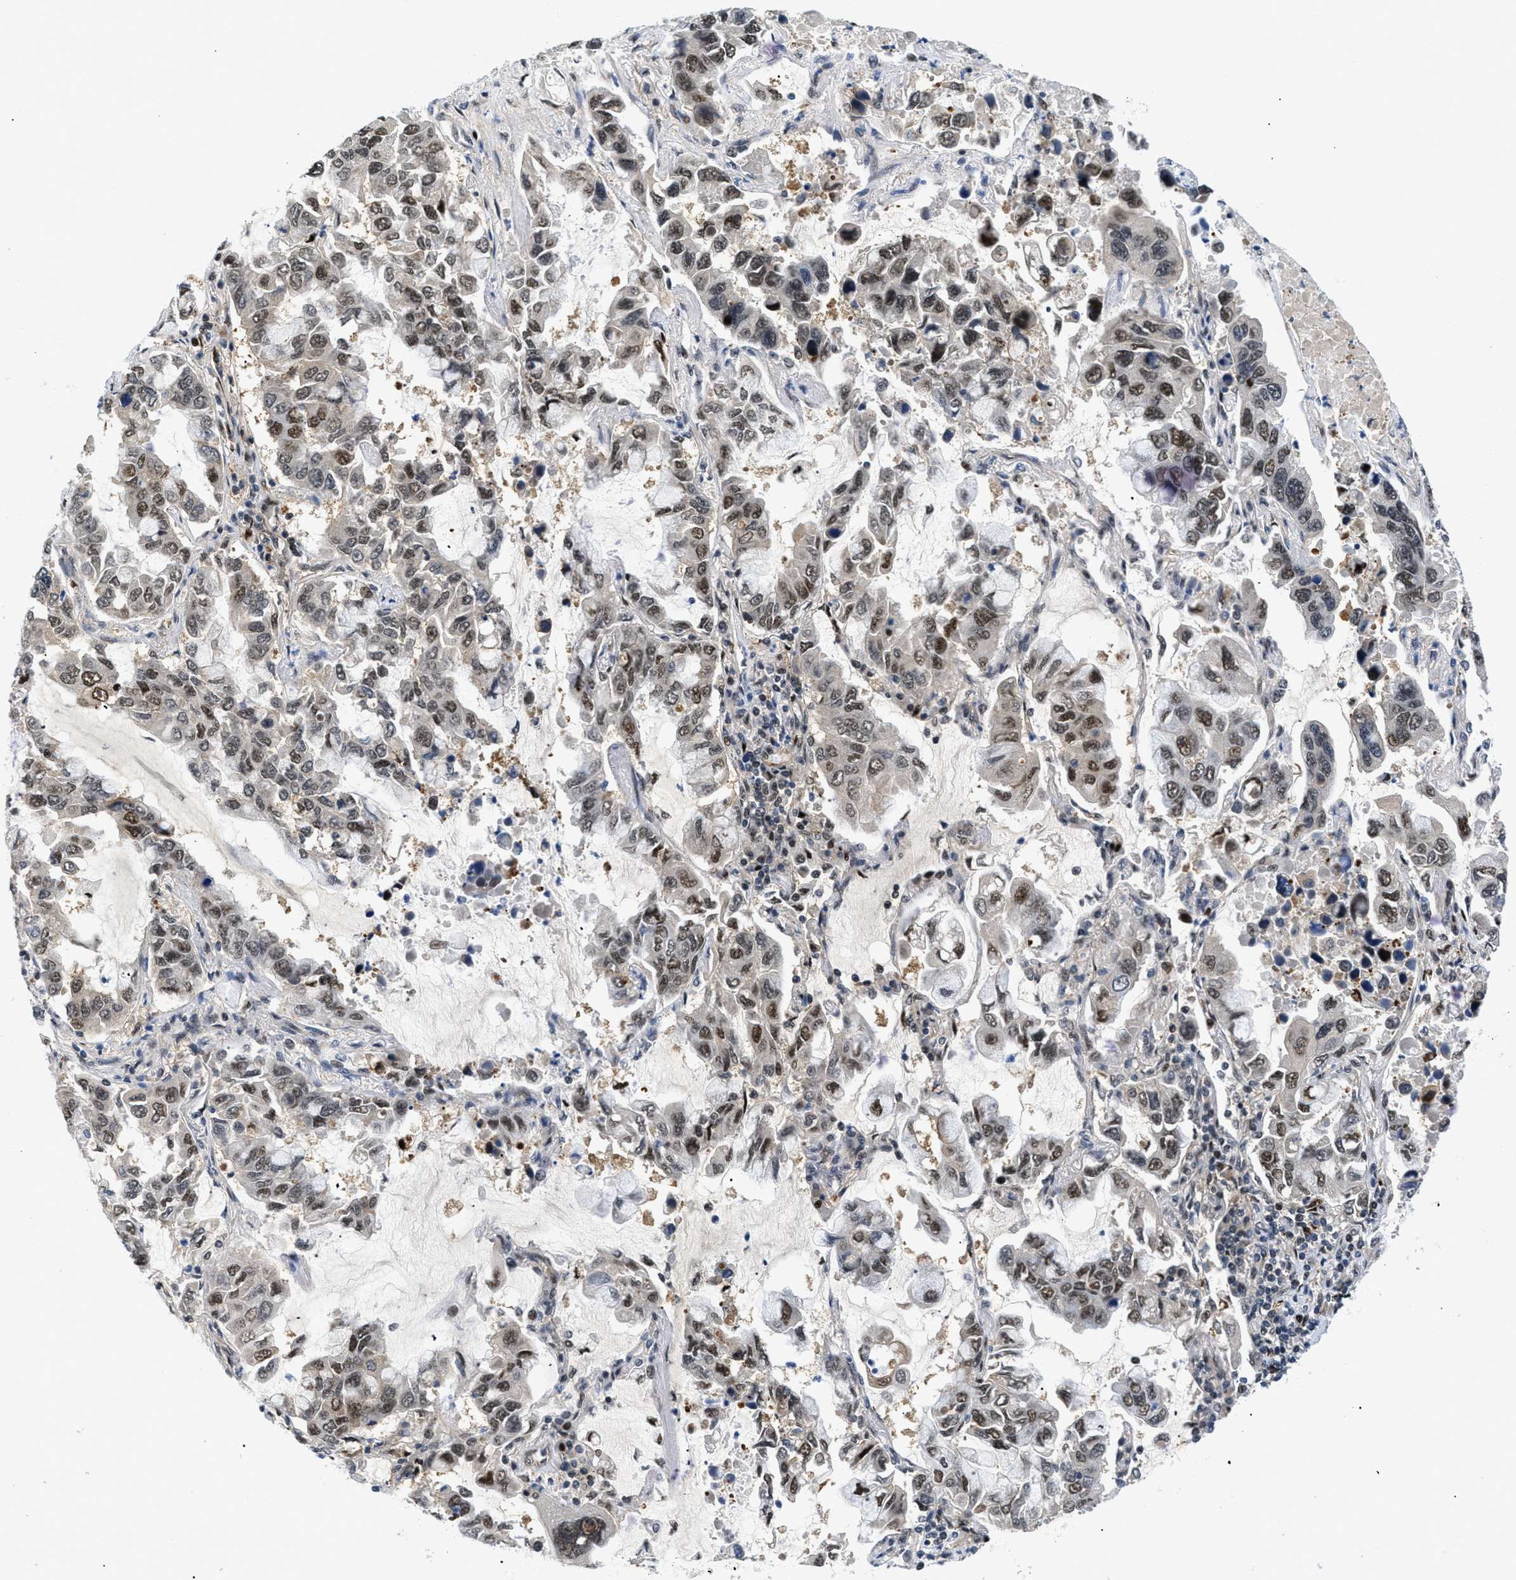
{"staining": {"intensity": "moderate", "quantity": ">75%", "location": "nuclear"}, "tissue": "lung cancer", "cell_type": "Tumor cells", "image_type": "cancer", "snomed": [{"axis": "morphology", "description": "Adenocarcinoma, NOS"}, {"axis": "topography", "description": "Lung"}], "caption": "Moderate nuclear protein expression is seen in about >75% of tumor cells in adenocarcinoma (lung). Using DAB (3,3'-diaminobenzidine) (brown) and hematoxylin (blue) stains, captured at high magnification using brightfield microscopy.", "gene": "SLC29A2", "patient": {"sex": "male", "age": 64}}